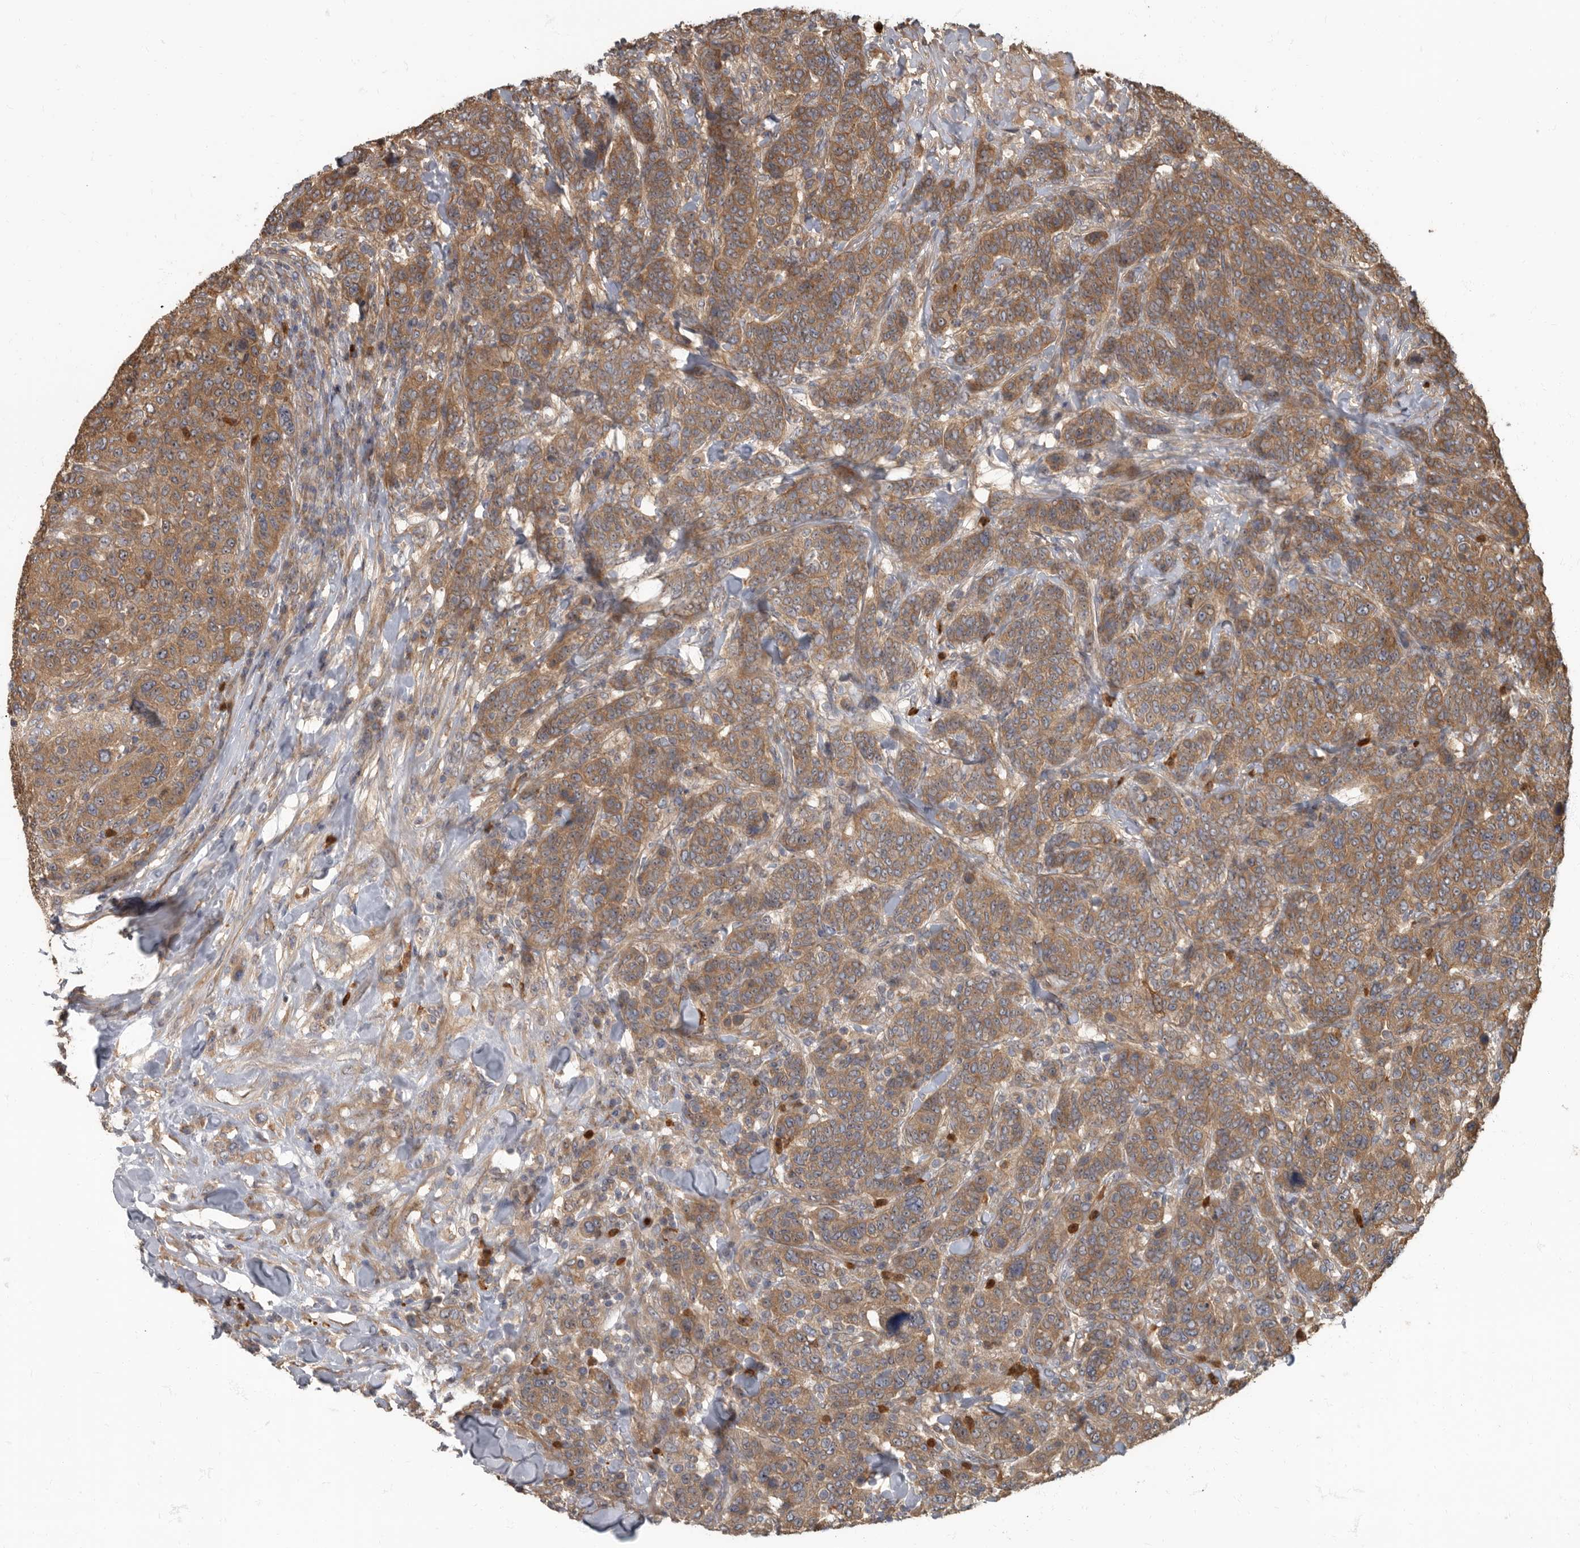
{"staining": {"intensity": "moderate", "quantity": ">75%", "location": "cytoplasmic/membranous"}, "tissue": "breast cancer", "cell_type": "Tumor cells", "image_type": "cancer", "snomed": [{"axis": "morphology", "description": "Duct carcinoma"}, {"axis": "topography", "description": "Breast"}], "caption": "Human breast cancer (intraductal carcinoma) stained with a protein marker displays moderate staining in tumor cells.", "gene": "DAAM1", "patient": {"sex": "female", "age": 37}}